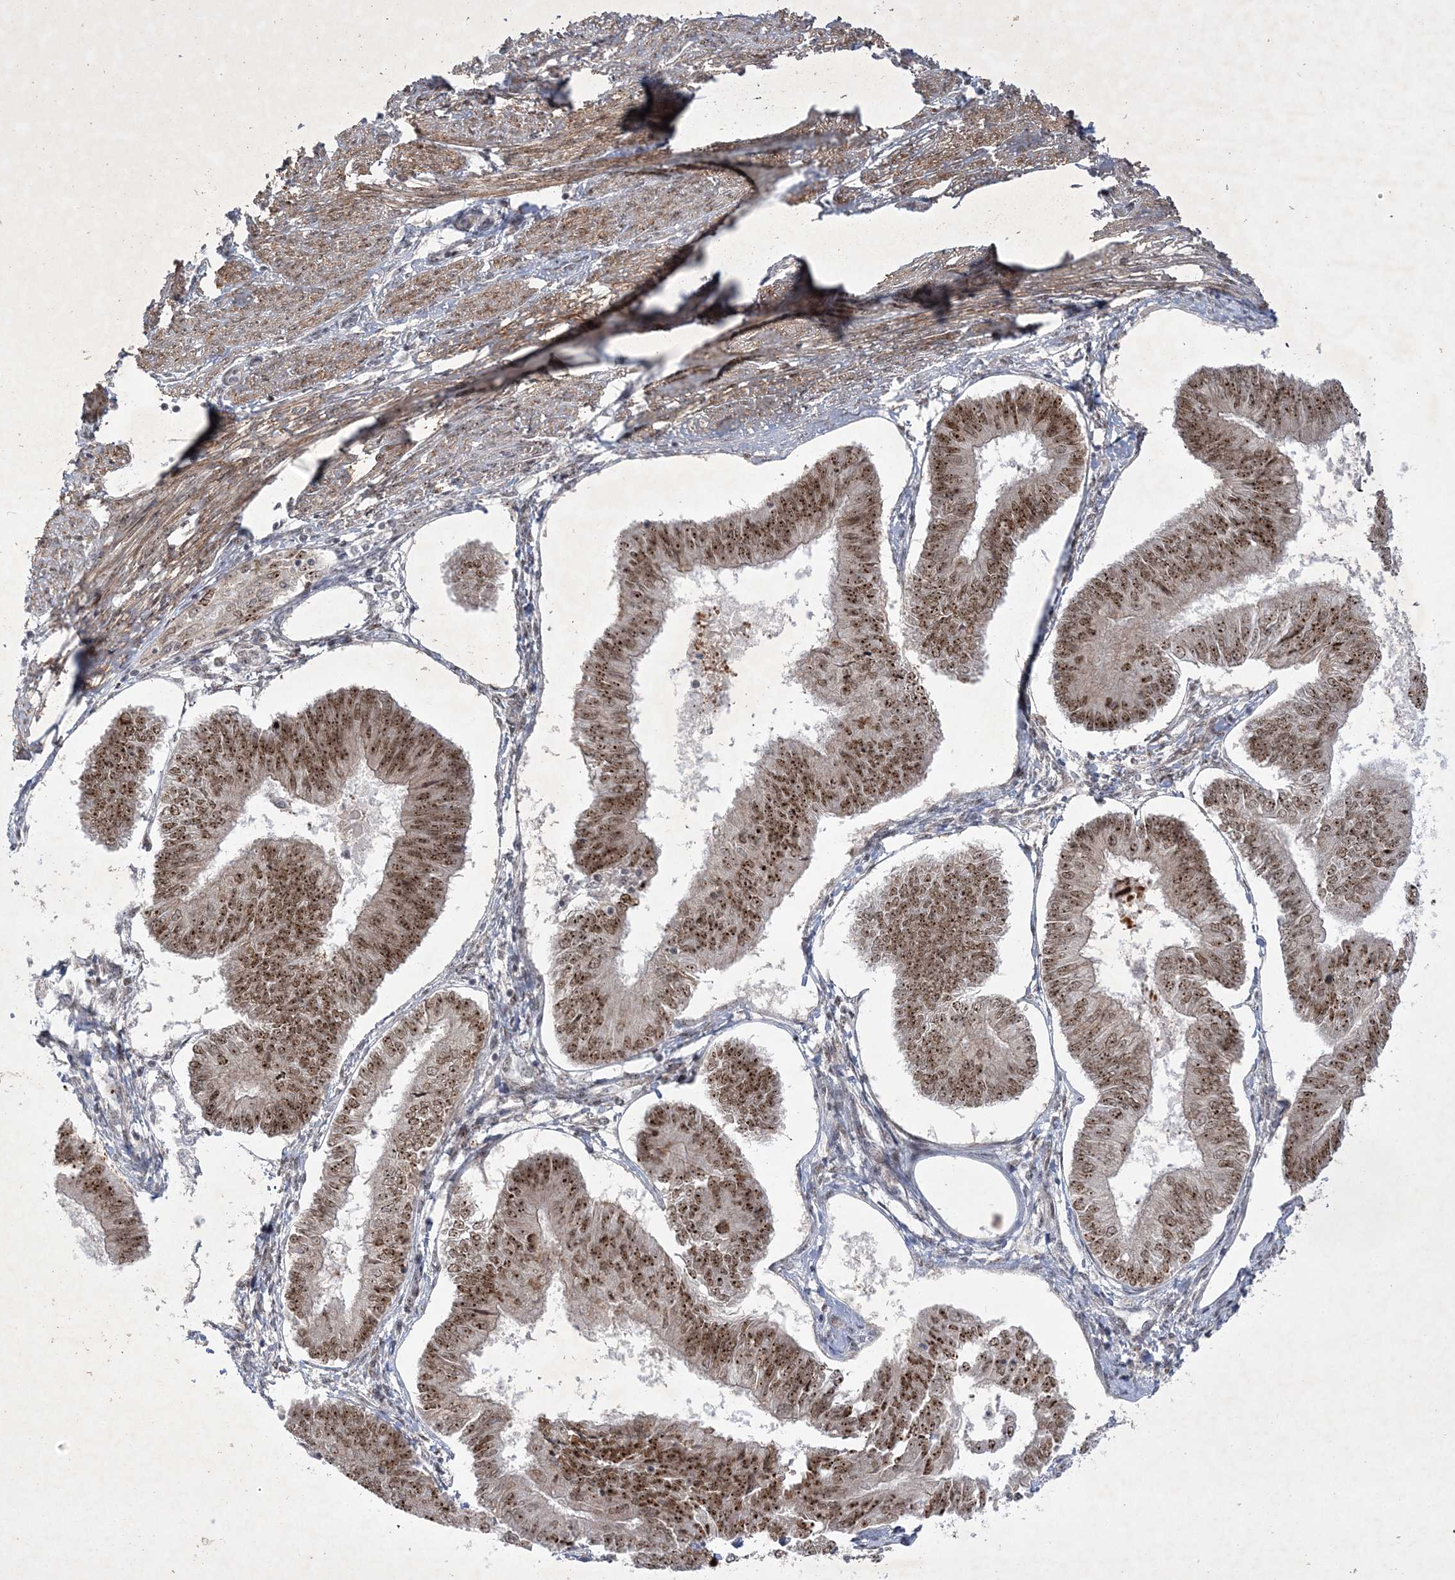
{"staining": {"intensity": "moderate", "quantity": ">75%", "location": "nuclear"}, "tissue": "endometrial cancer", "cell_type": "Tumor cells", "image_type": "cancer", "snomed": [{"axis": "morphology", "description": "Adenocarcinoma, NOS"}, {"axis": "topography", "description": "Endometrium"}], "caption": "This is a photomicrograph of IHC staining of endometrial adenocarcinoma, which shows moderate positivity in the nuclear of tumor cells.", "gene": "NPM3", "patient": {"sex": "female", "age": 58}}